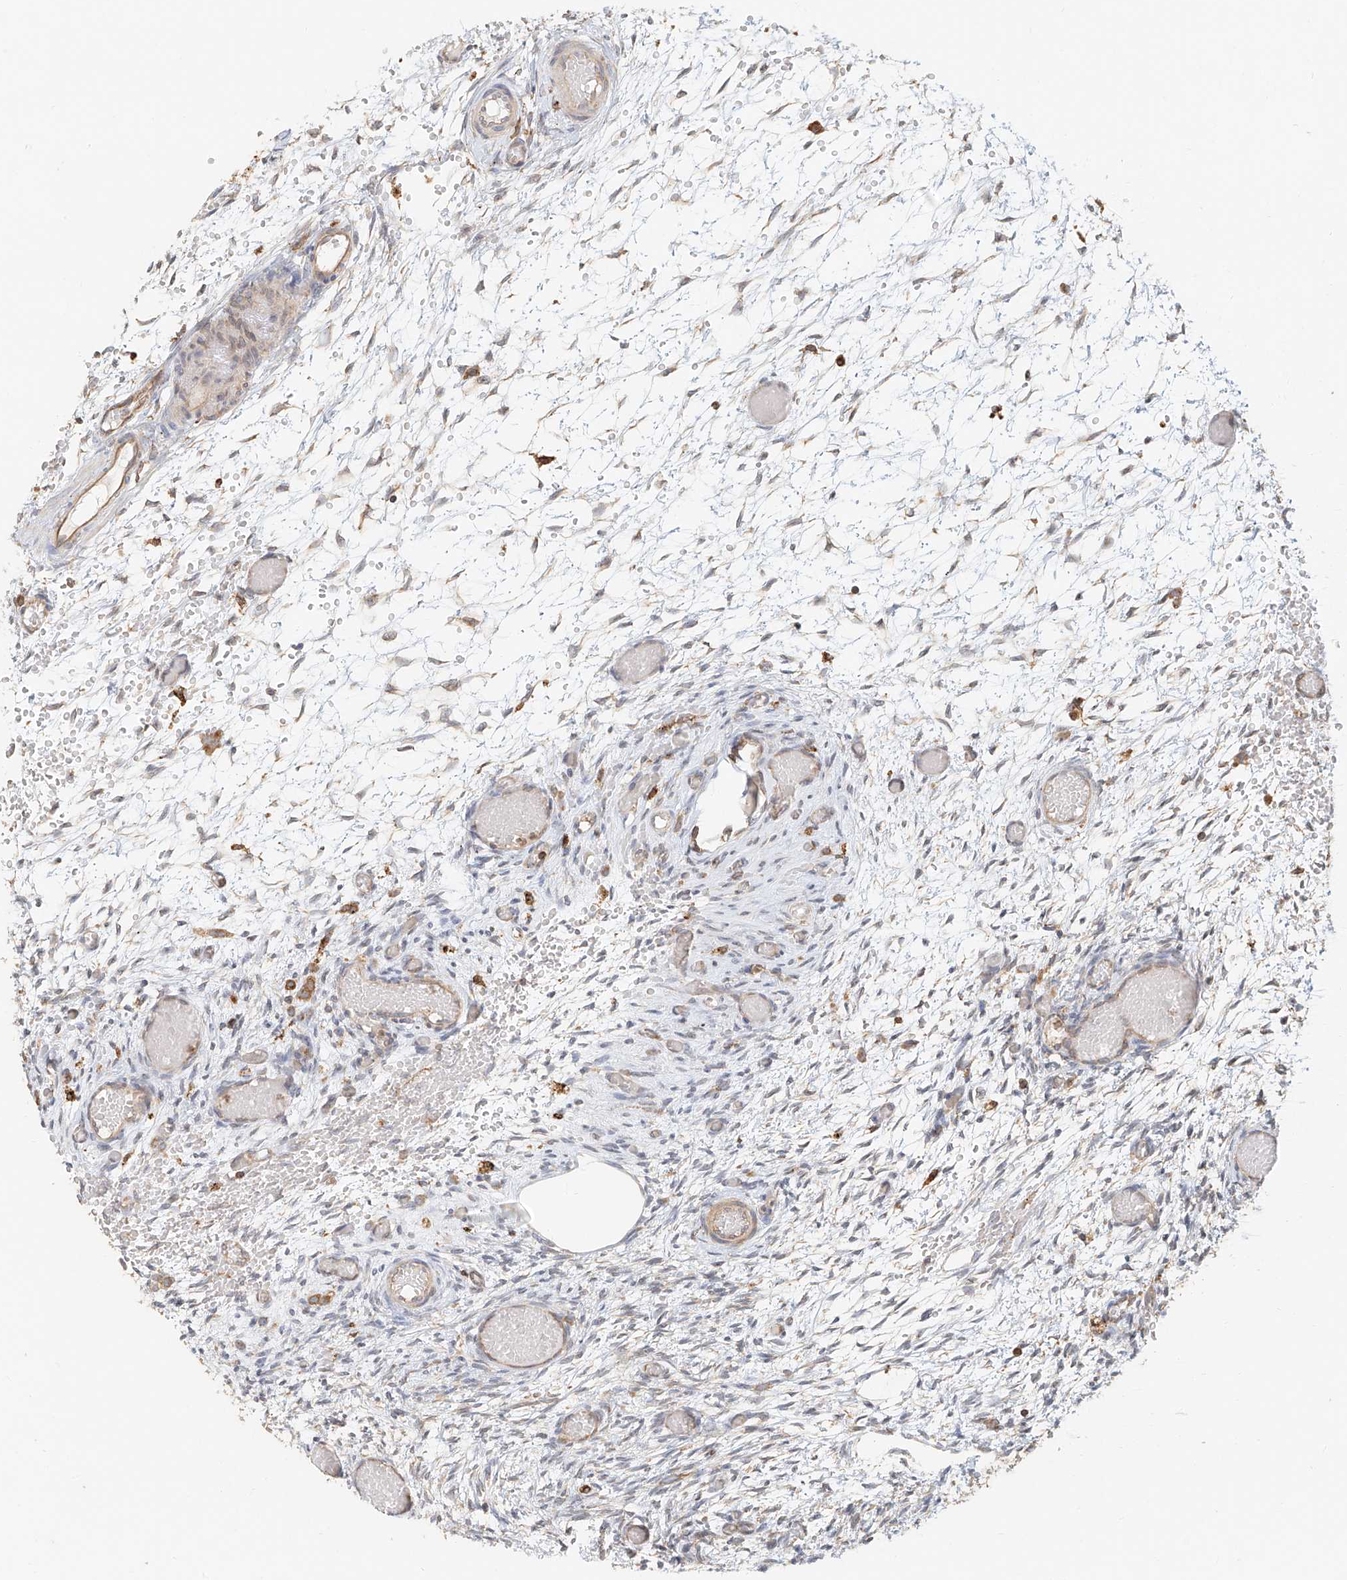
{"staining": {"intensity": "weak", "quantity": "<25%", "location": "cytoplasmic/membranous"}, "tissue": "ovary", "cell_type": "Ovarian stroma cells", "image_type": "normal", "snomed": [{"axis": "morphology", "description": "Adenocarcinoma, NOS"}, {"axis": "topography", "description": "Endometrium"}], "caption": "This is an immunohistochemistry histopathology image of unremarkable human ovary. There is no staining in ovarian stroma cells.", "gene": "DHRS7", "patient": {"sex": "female", "age": 32}}